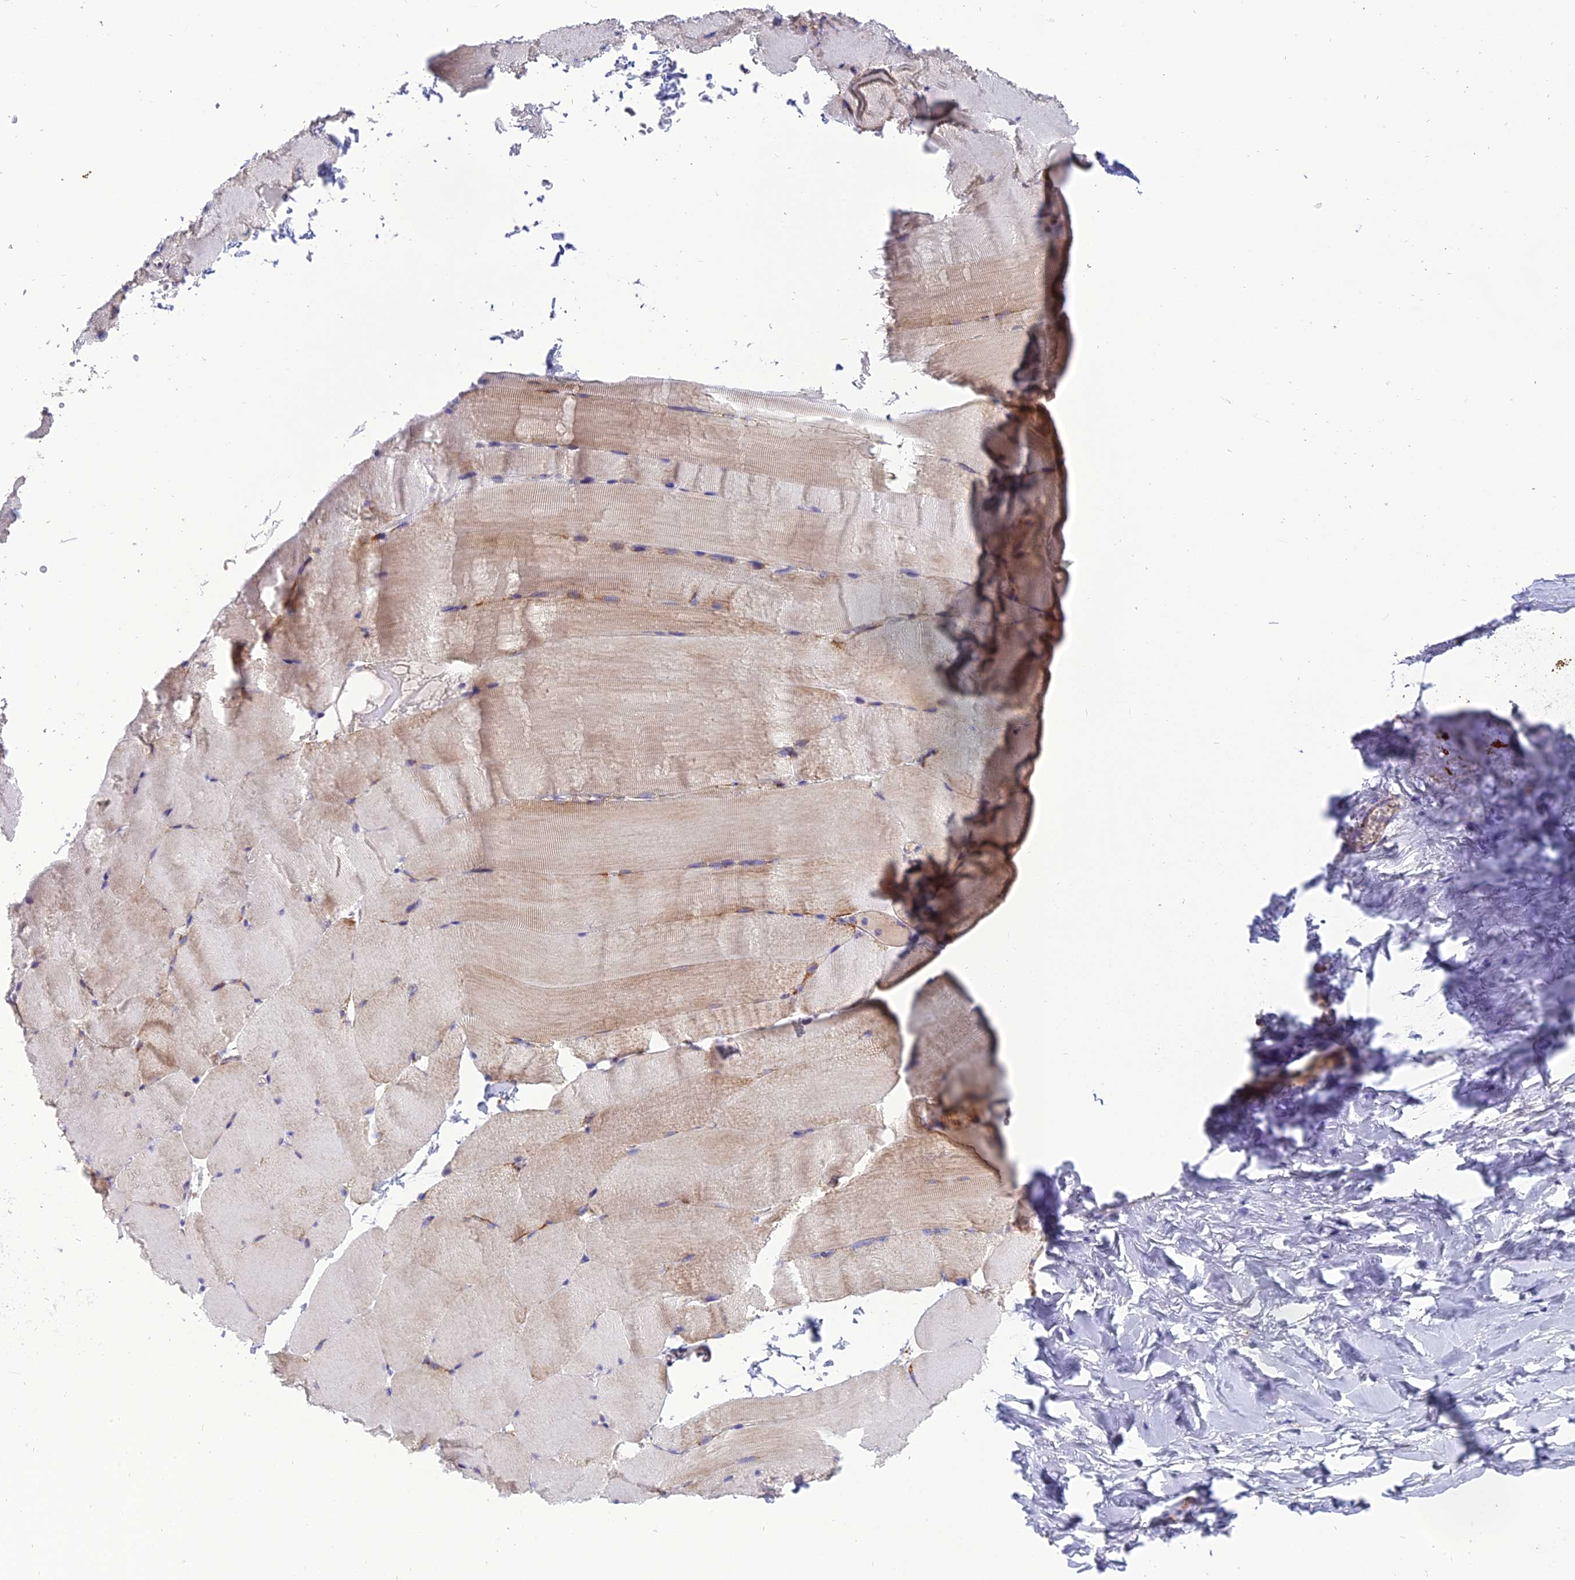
{"staining": {"intensity": "weak", "quantity": "25%-75%", "location": "cytoplasmic/membranous"}, "tissue": "skeletal muscle", "cell_type": "Myocytes", "image_type": "normal", "snomed": [{"axis": "morphology", "description": "Normal tissue, NOS"}, {"axis": "topography", "description": "Skeletal muscle"}, {"axis": "topography", "description": "Parathyroid gland"}], "caption": "Protein expression analysis of normal skeletal muscle exhibits weak cytoplasmic/membranous positivity in approximately 25%-75% of myocytes. (DAB = brown stain, brightfield microscopy at high magnification).", "gene": "MRPS34", "patient": {"sex": "female", "age": 37}}